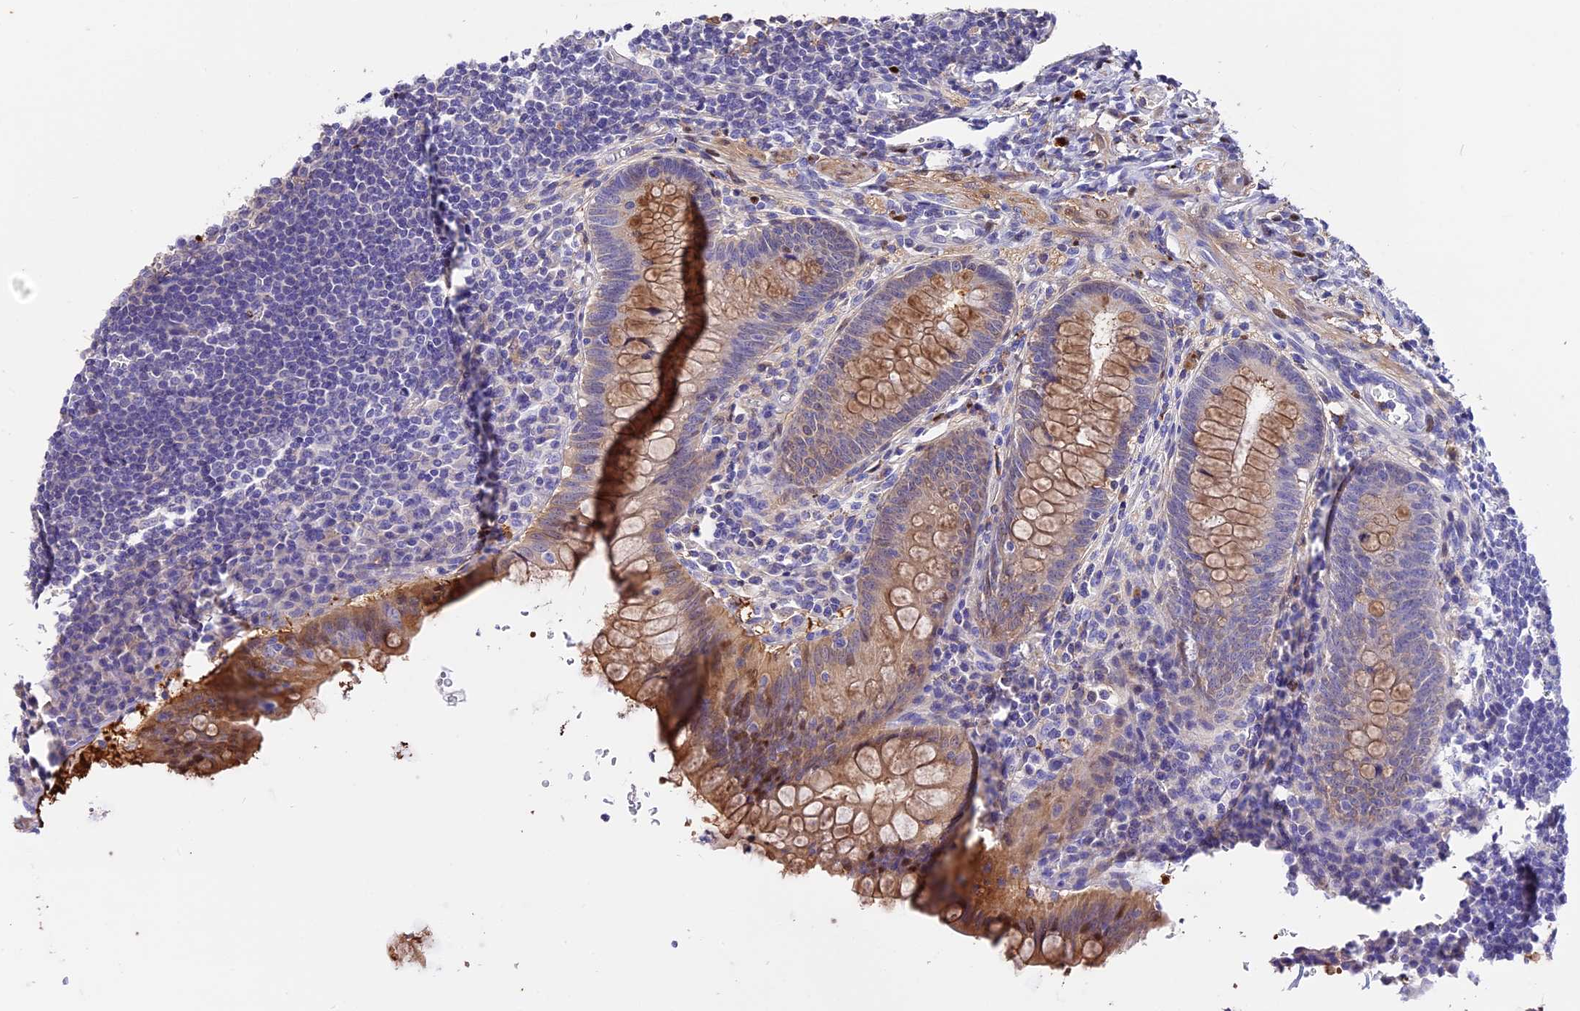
{"staining": {"intensity": "moderate", "quantity": ">75%", "location": "cytoplasmic/membranous"}, "tissue": "appendix", "cell_type": "Glandular cells", "image_type": "normal", "snomed": [{"axis": "morphology", "description": "Normal tissue, NOS"}, {"axis": "topography", "description": "Appendix"}], "caption": "The micrograph shows a brown stain indicating the presence of a protein in the cytoplasmic/membranous of glandular cells in appendix. Ihc stains the protein of interest in brown and the nuclei are stained blue.", "gene": "MAP3K7CL", "patient": {"sex": "female", "age": 33}}